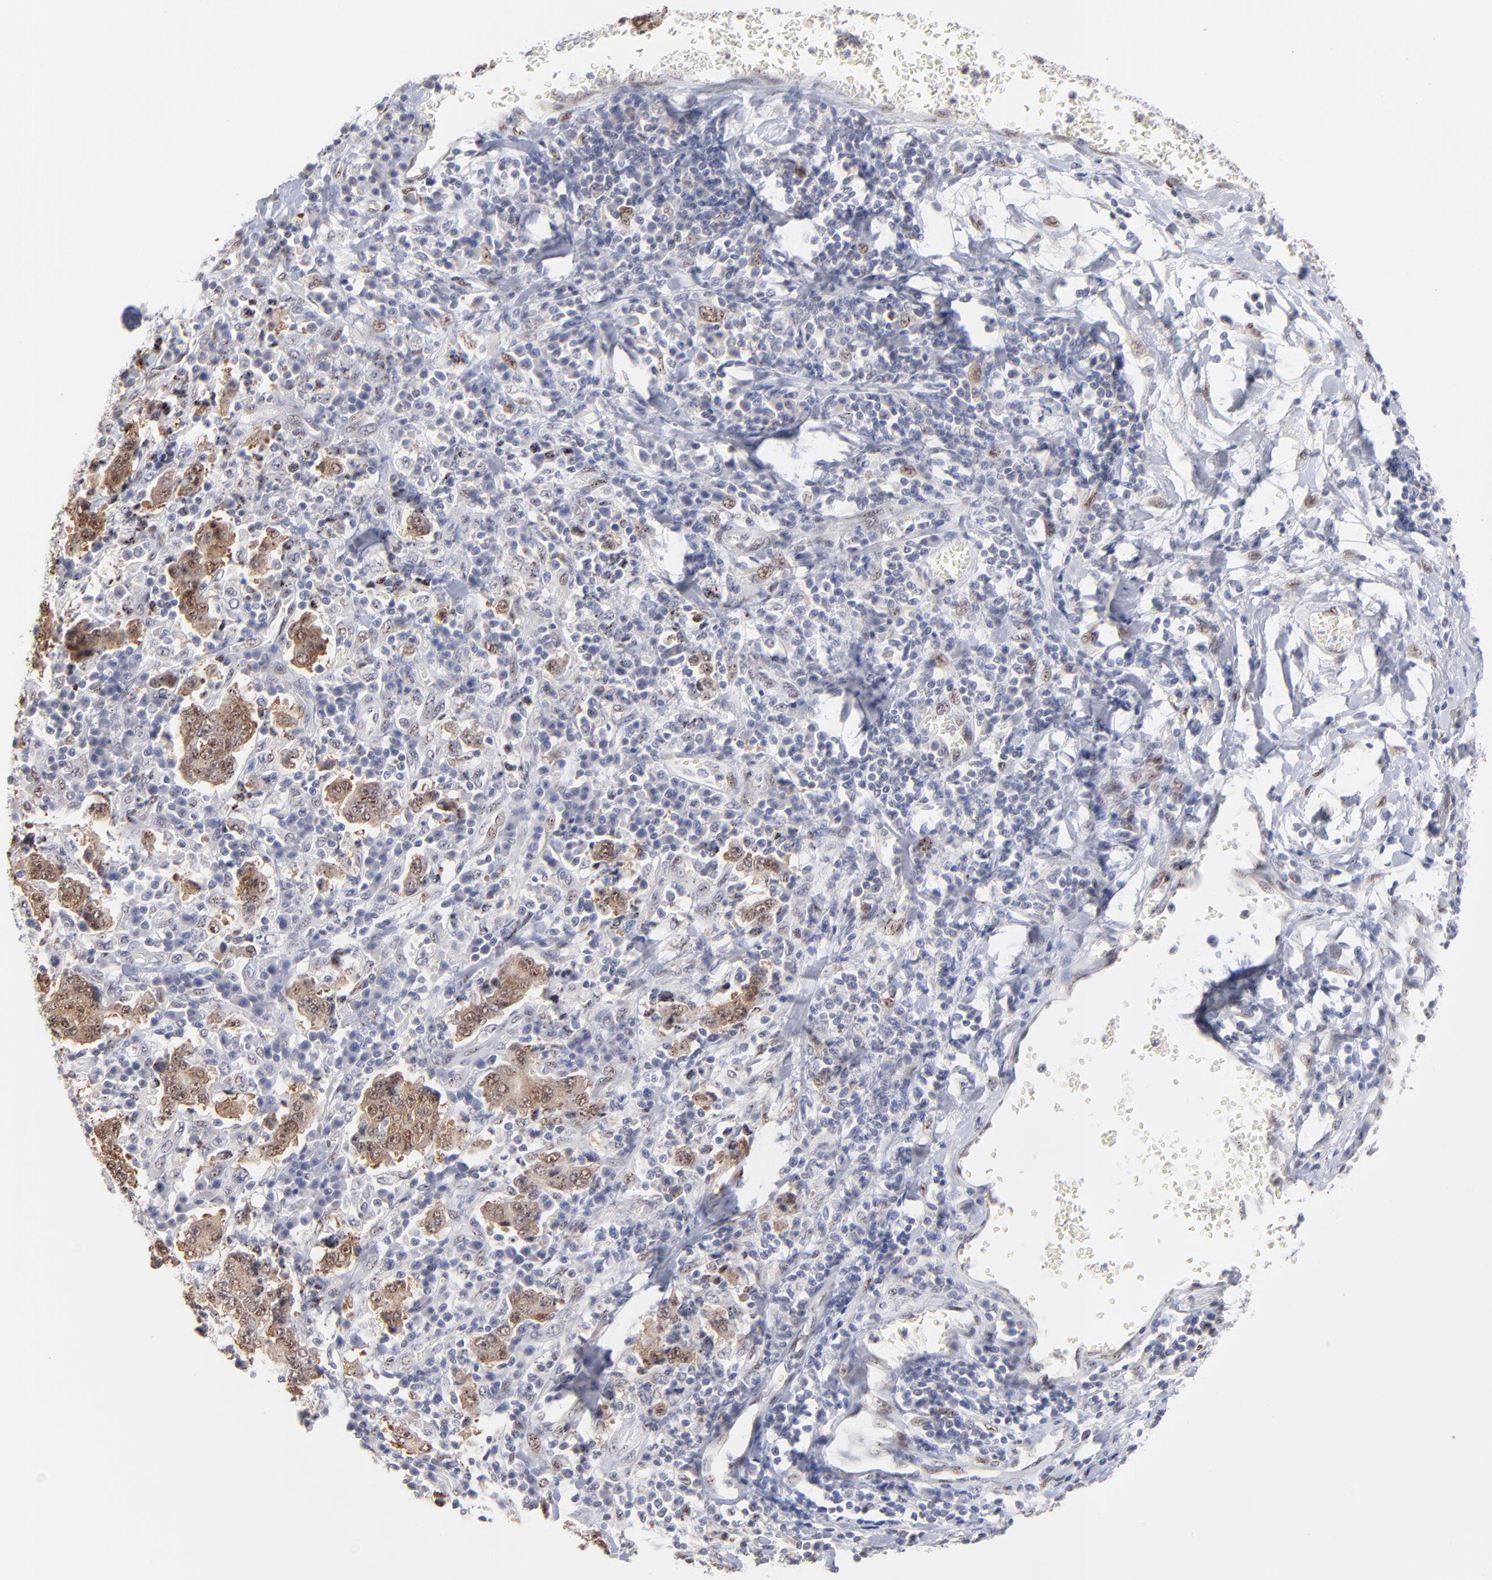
{"staining": {"intensity": "weak", "quantity": ">75%", "location": "cytoplasmic/membranous,nuclear"}, "tissue": "stomach cancer", "cell_type": "Tumor cells", "image_type": "cancer", "snomed": [{"axis": "morphology", "description": "Normal tissue, NOS"}, {"axis": "morphology", "description": "Adenocarcinoma, NOS"}, {"axis": "topography", "description": "Stomach, upper"}, {"axis": "topography", "description": "Stomach"}], "caption": "Immunohistochemical staining of stomach cancer (adenocarcinoma) demonstrates weak cytoplasmic/membranous and nuclear protein staining in about >75% of tumor cells.", "gene": "STAT3", "patient": {"sex": "male", "age": 59}}